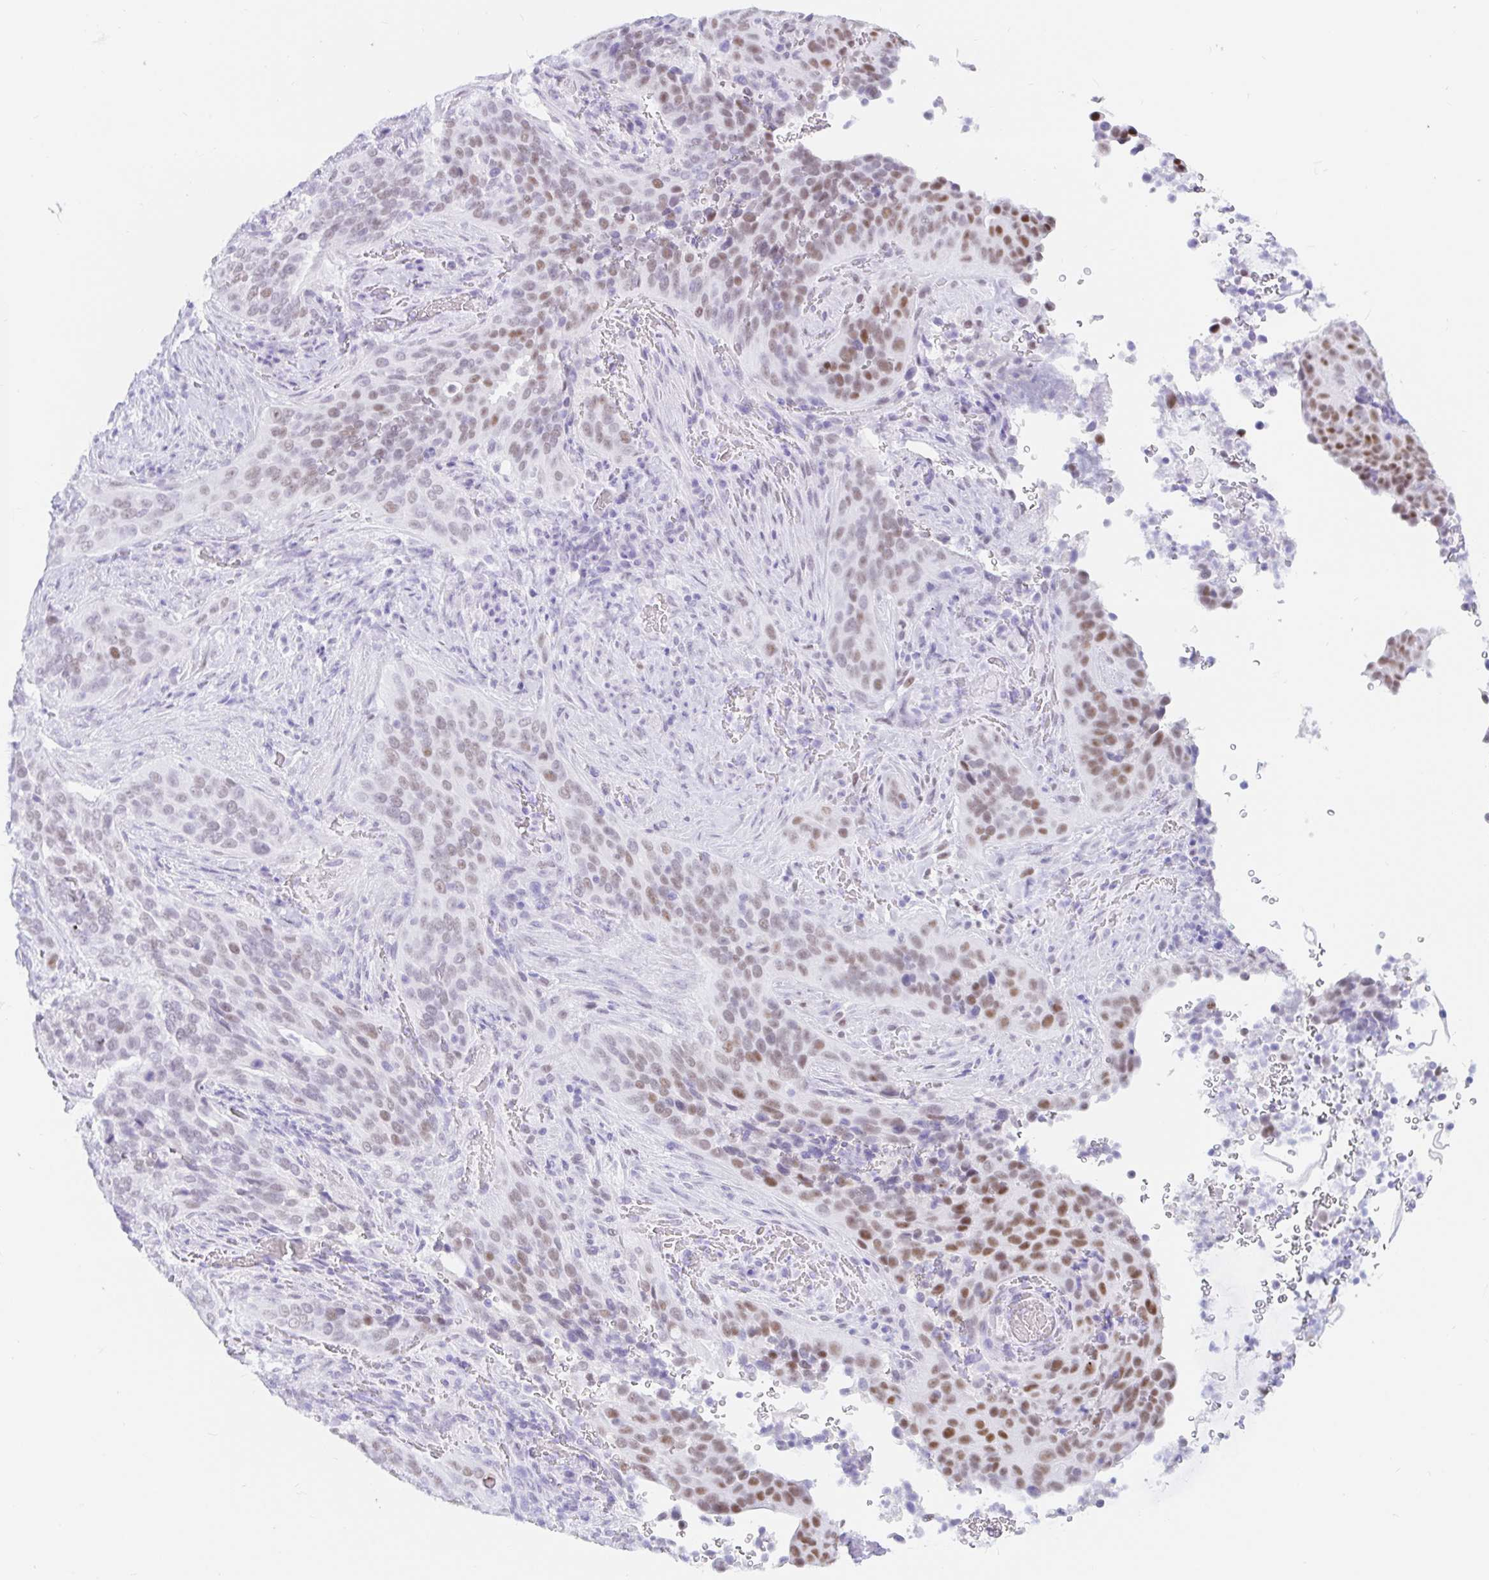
{"staining": {"intensity": "moderate", "quantity": "25%-75%", "location": "nuclear"}, "tissue": "cervical cancer", "cell_type": "Tumor cells", "image_type": "cancer", "snomed": [{"axis": "morphology", "description": "Squamous cell carcinoma, NOS"}, {"axis": "topography", "description": "Cervix"}], "caption": "Human cervical cancer stained with a brown dye exhibits moderate nuclear positive positivity in about 25%-75% of tumor cells.", "gene": "OR6T1", "patient": {"sex": "female", "age": 38}}